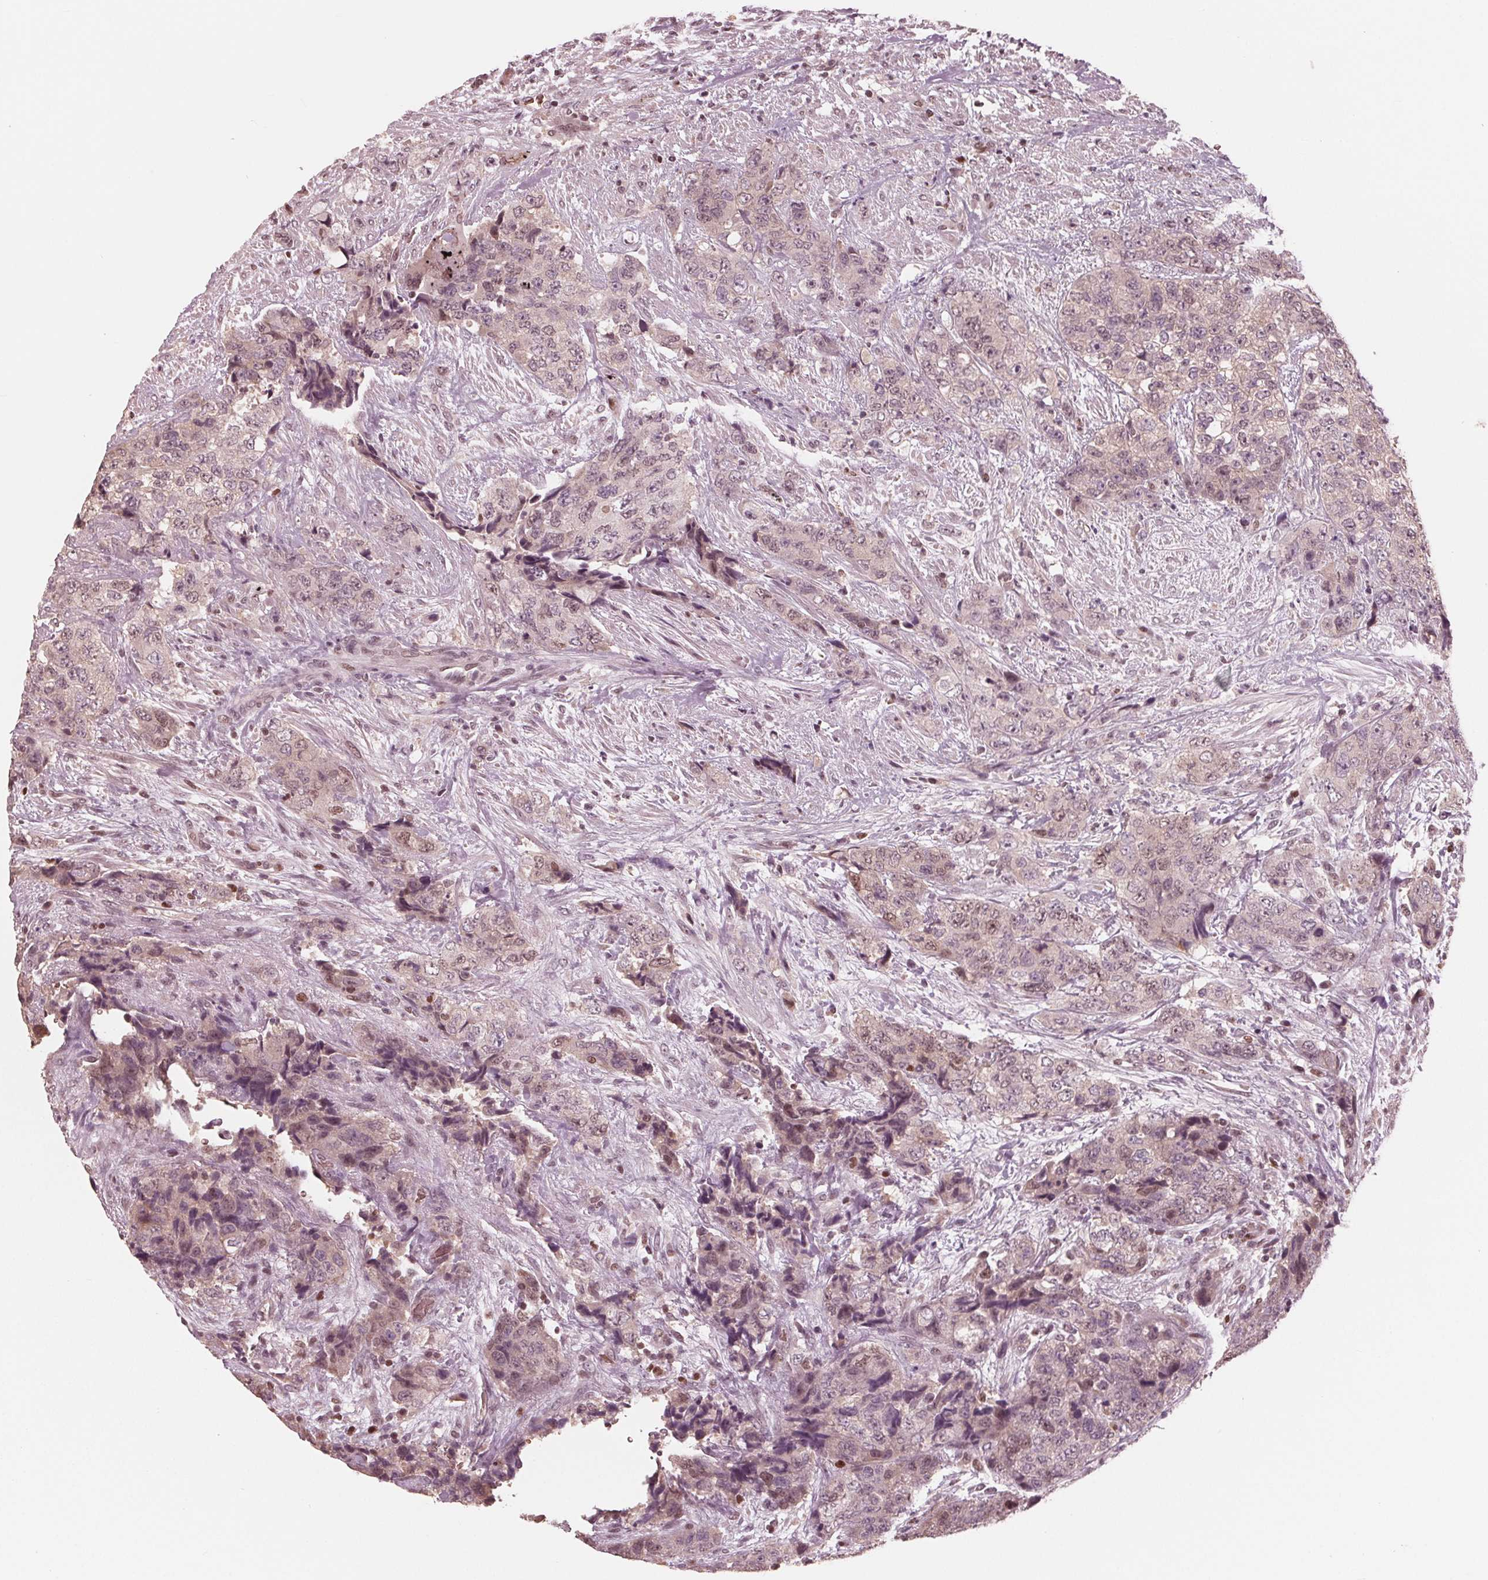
{"staining": {"intensity": "weak", "quantity": "<25%", "location": "nuclear"}, "tissue": "urothelial cancer", "cell_type": "Tumor cells", "image_type": "cancer", "snomed": [{"axis": "morphology", "description": "Urothelial carcinoma, High grade"}, {"axis": "topography", "description": "Urinary bladder"}], "caption": "An immunohistochemistry micrograph of high-grade urothelial carcinoma is shown. There is no staining in tumor cells of high-grade urothelial carcinoma.", "gene": "HIRIP3", "patient": {"sex": "female", "age": 78}}